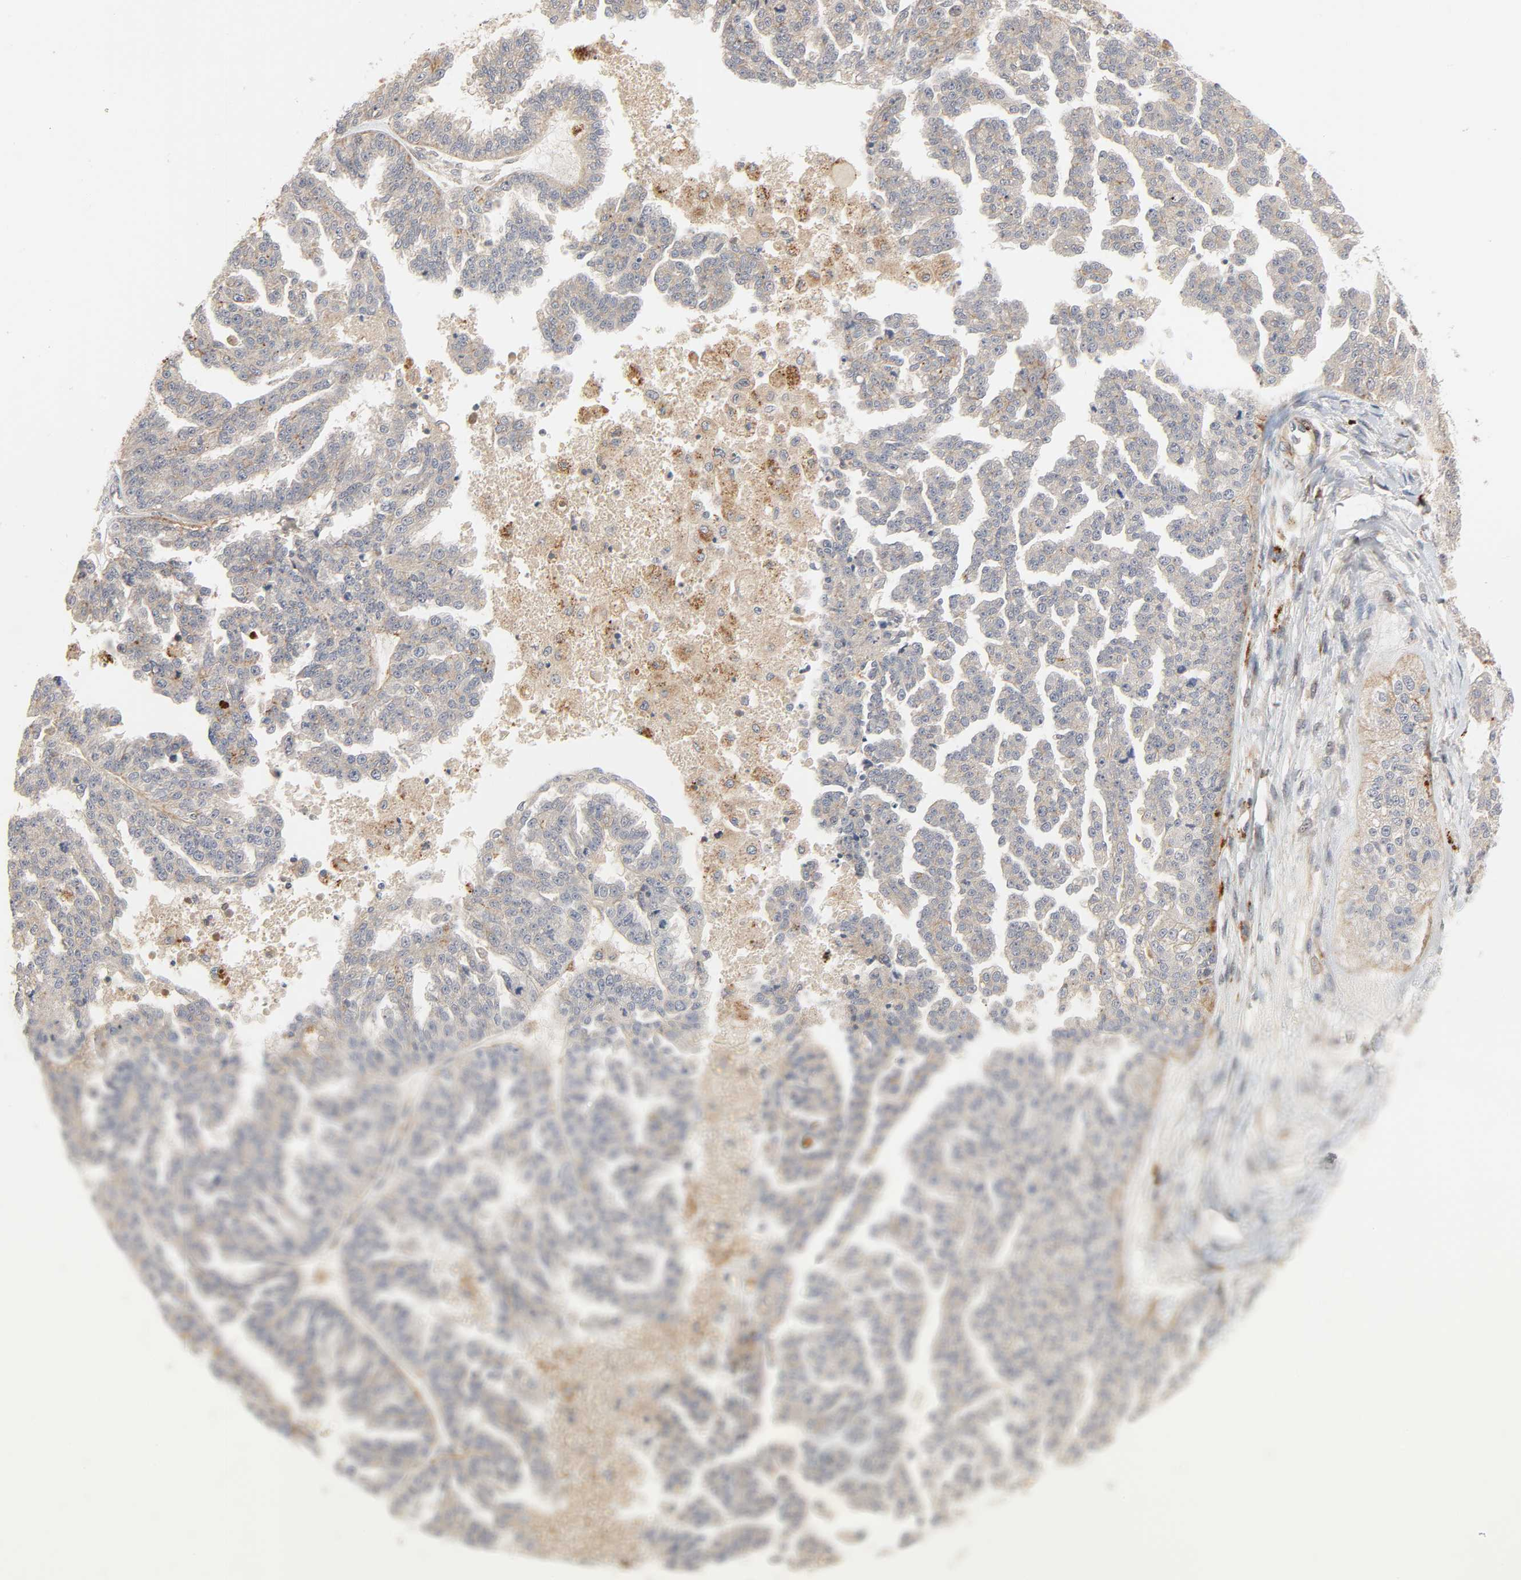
{"staining": {"intensity": "weak", "quantity": ">75%", "location": "cytoplasmic/membranous"}, "tissue": "ovarian cancer", "cell_type": "Tumor cells", "image_type": "cancer", "snomed": [{"axis": "morphology", "description": "Cystadenocarcinoma, serous, NOS"}, {"axis": "topography", "description": "Ovary"}], "caption": "Ovarian cancer (serous cystadenocarcinoma) stained with IHC demonstrates weak cytoplasmic/membranous expression in about >75% of tumor cells.", "gene": "REEP6", "patient": {"sex": "female", "age": 58}}